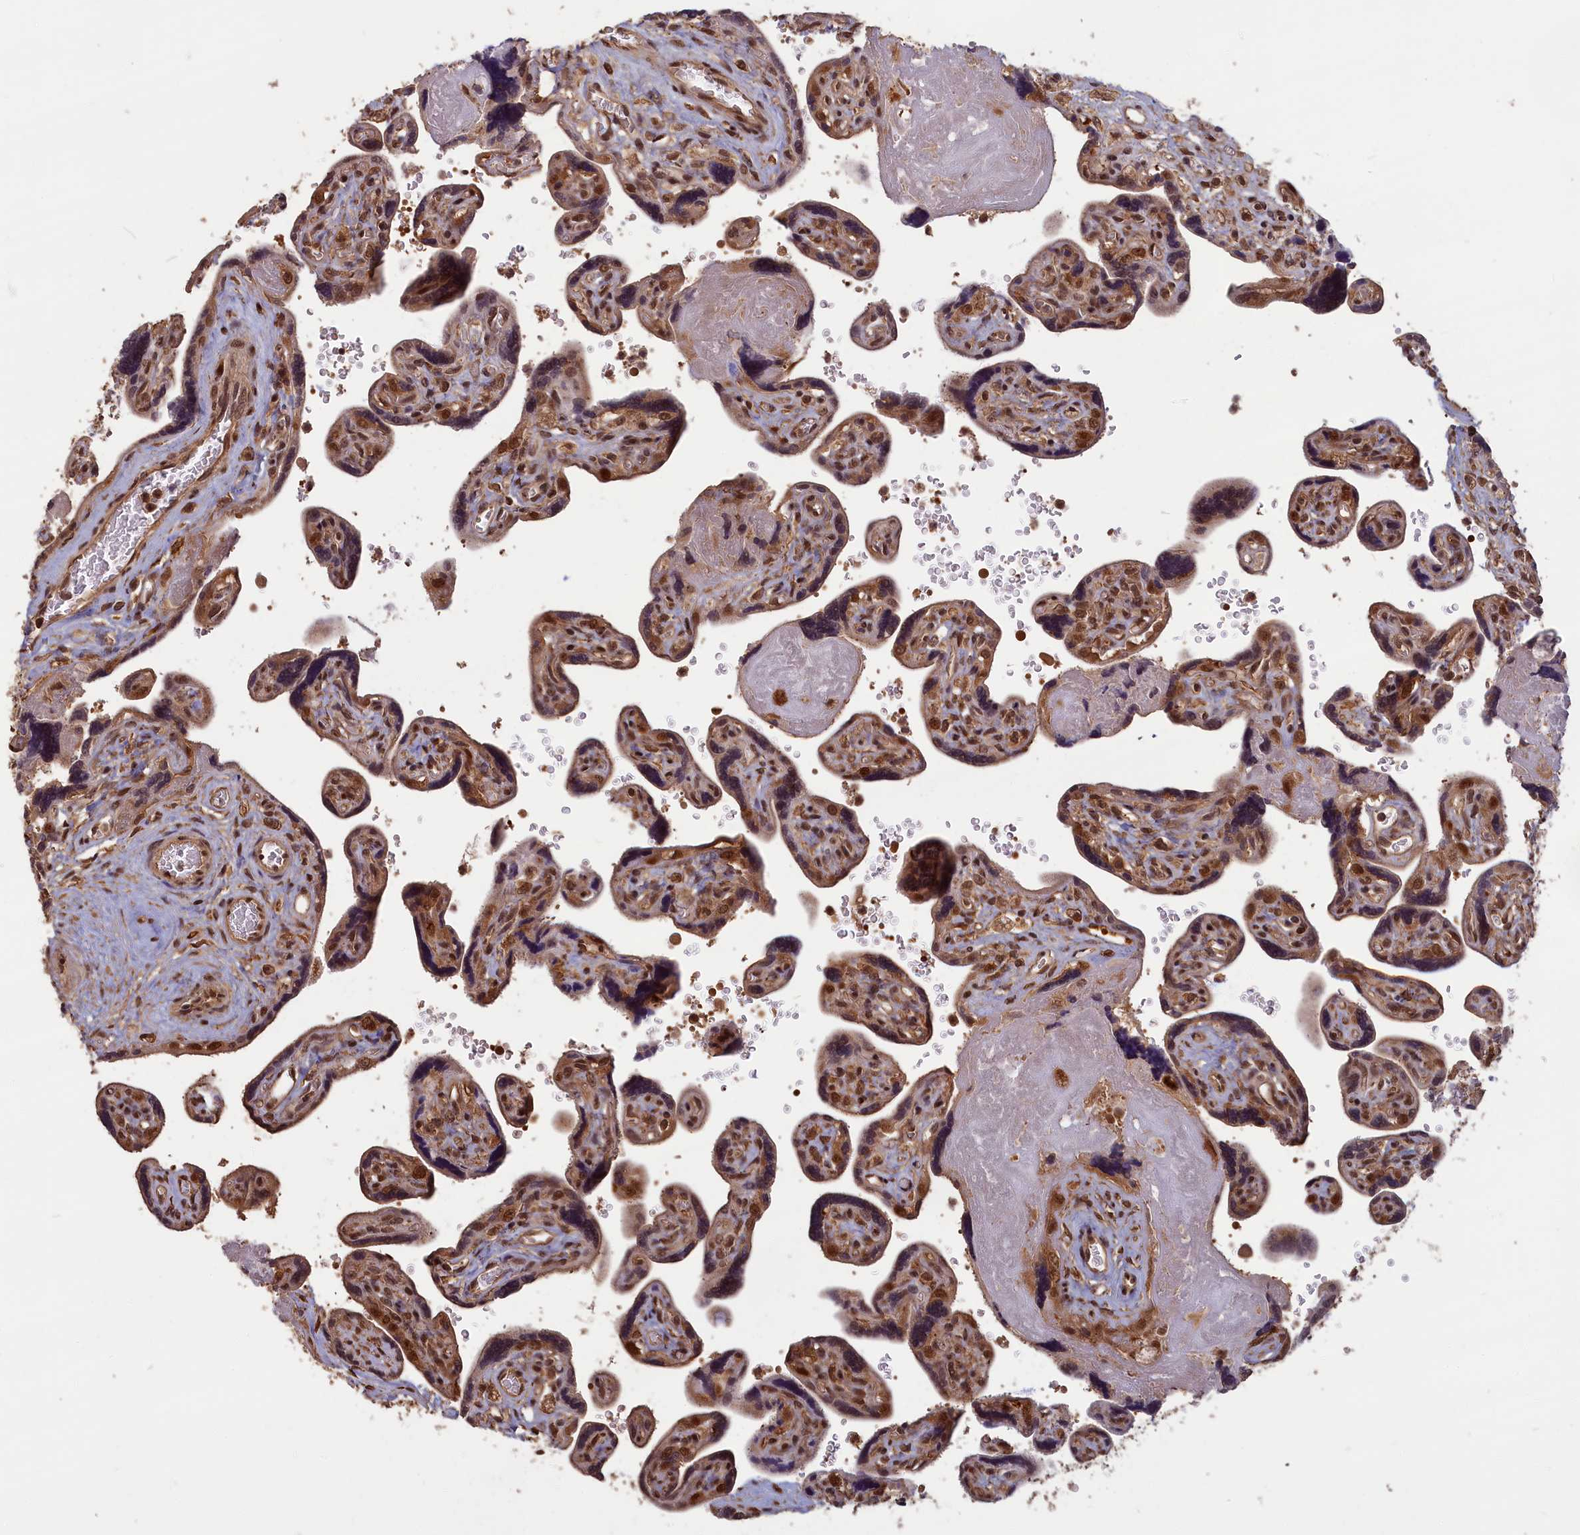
{"staining": {"intensity": "strong", "quantity": ">75%", "location": "cytoplasmic/membranous,nuclear"}, "tissue": "placenta", "cell_type": "Trophoblastic cells", "image_type": "normal", "snomed": [{"axis": "morphology", "description": "Normal tissue, NOS"}, {"axis": "topography", "description": "Placenta"}], "caption": "Immunohistochemistry histopathology image of benign placenta stained for a protein (brown), which displays high levels of strong cytoplasmic/membranous,nuclear staining in approximately >75% of trophoblastic cells.", "gene": "HIF3A", "patient": {"sex": "female", "age": 39}}